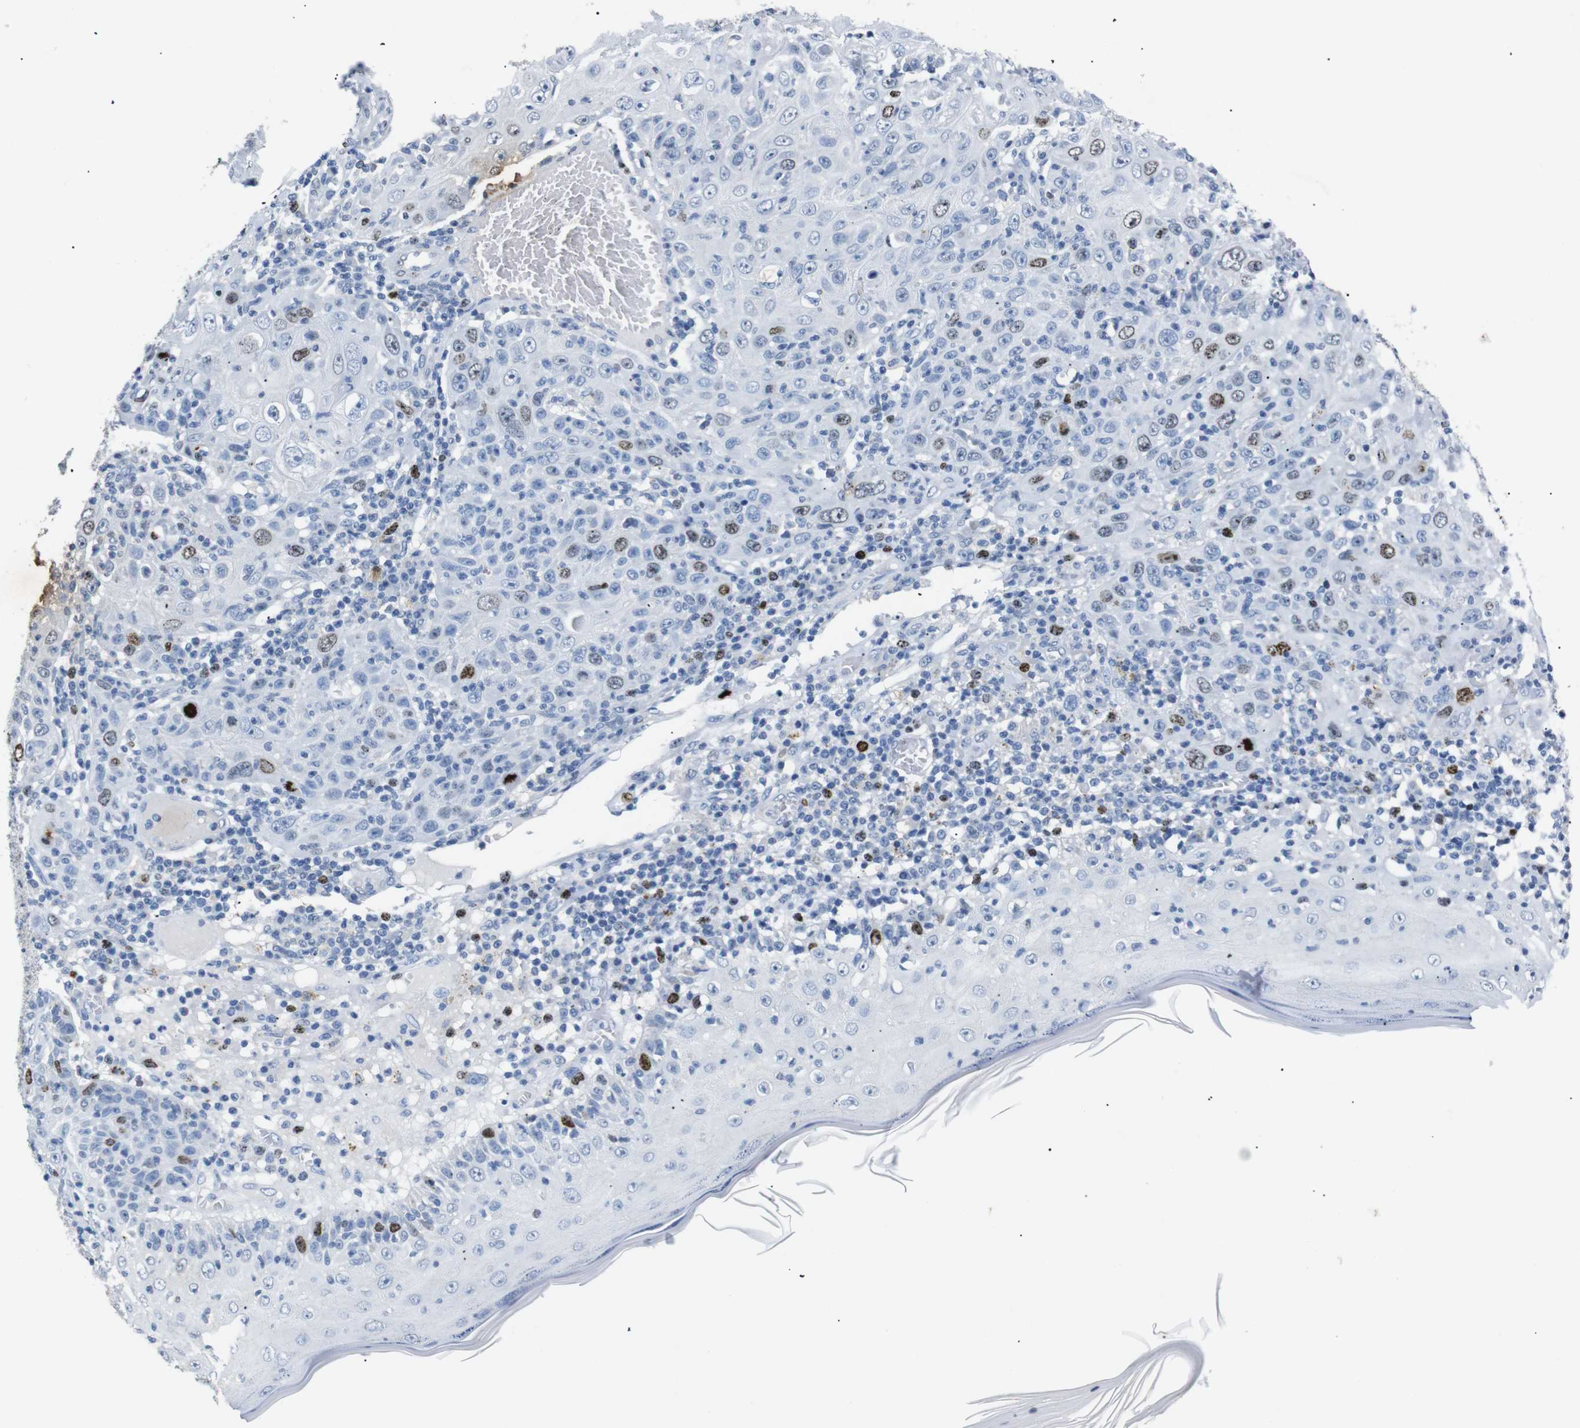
{"staining": {"intensity": "strong", "quantity": "<25%", "location": "nuclear"}, "tissue": "skin cancer", "cell_type": "Tumor cells", "image_type": "cancer", "snomed": [{"axis": "morphology", "description": "Squamous cell carcinoma, NOS"}, {"axis": "topography", "description": "Skin"}], "caption": "Protein expression analysis of skin cancer (squamous cell carcinoma) exhibits strong nuclear positivity in approximately <25% of tumor cells.", "gene": "INCENP", "patient": {"sex": "female", "age": 88}}